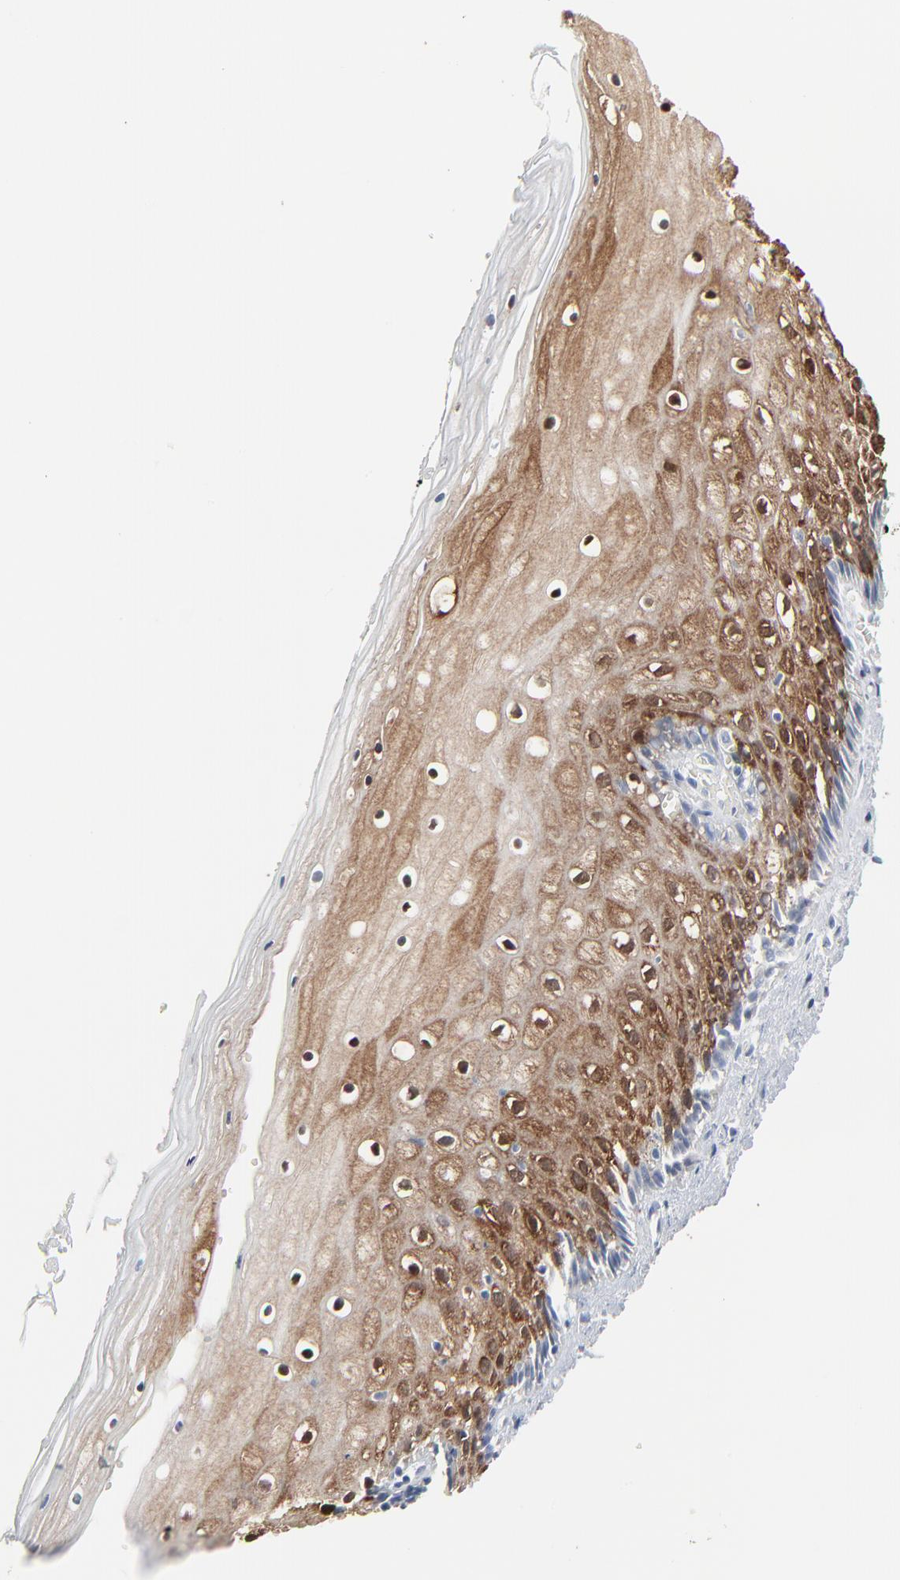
{"staining": {"intensity": "moderate", "quantity": ">75%", "location": "cytoplasmic/membranous"}, "tissue": "vagina", "cell_type": "Squamous epithelial cells", "image_type": "normal", "snomed": [{"axis": "morphology", "description": "Normal tissue, NOS"}, {"axis": "topography", "description": "Vagina"}], "caption": "An immunohistochemistry (IHC) photomicrograph of benign tissue is shown. Protein staining in brown labels moderate cytoplasmic/membranous positivity in vagina within squamous epithelial cells.", "gene": "PHGDH", "patient": {"sex": "female", "age": 46}}